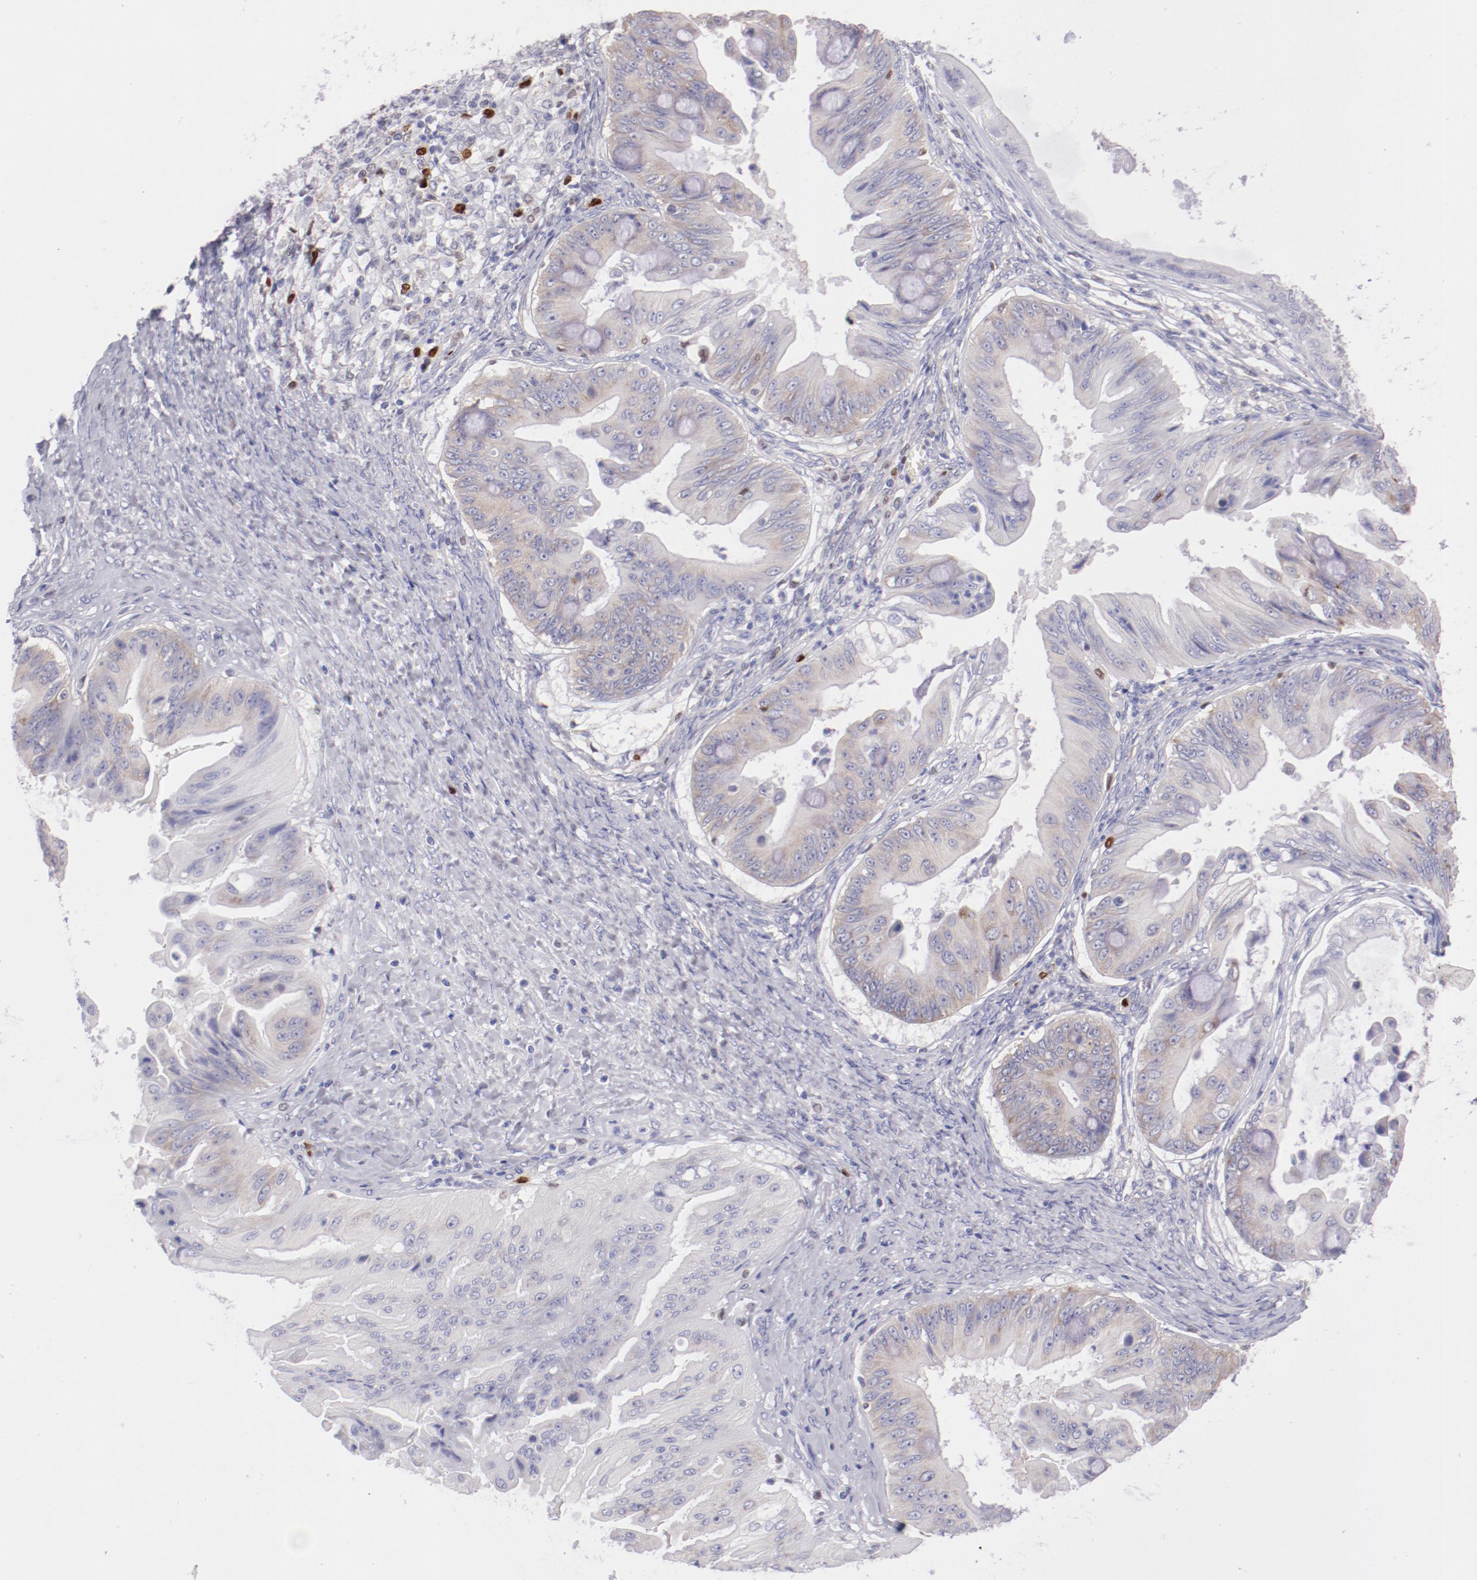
{"staining": {"intensity": "weak", "quantity": ">75%", "location": "cytoplasmic/membranous"}, "tissue": "ovarian cancer", "cell_type": "Tumor cells", "image_type": "cancer", "snomed": [{"axis": "morphology", "description": "Cystadenocarcinoma, mucinous, NOS"}, {"axis": "topography", "description": "Ovary"}], "caption": "Ovarian cancer stained with a brown dye displays weak cytoplasmic/membranous positive staining in approximately >75% of tumor cells.", "gene": "IRF8", "patient": {"sex": "female", "age": 37}}